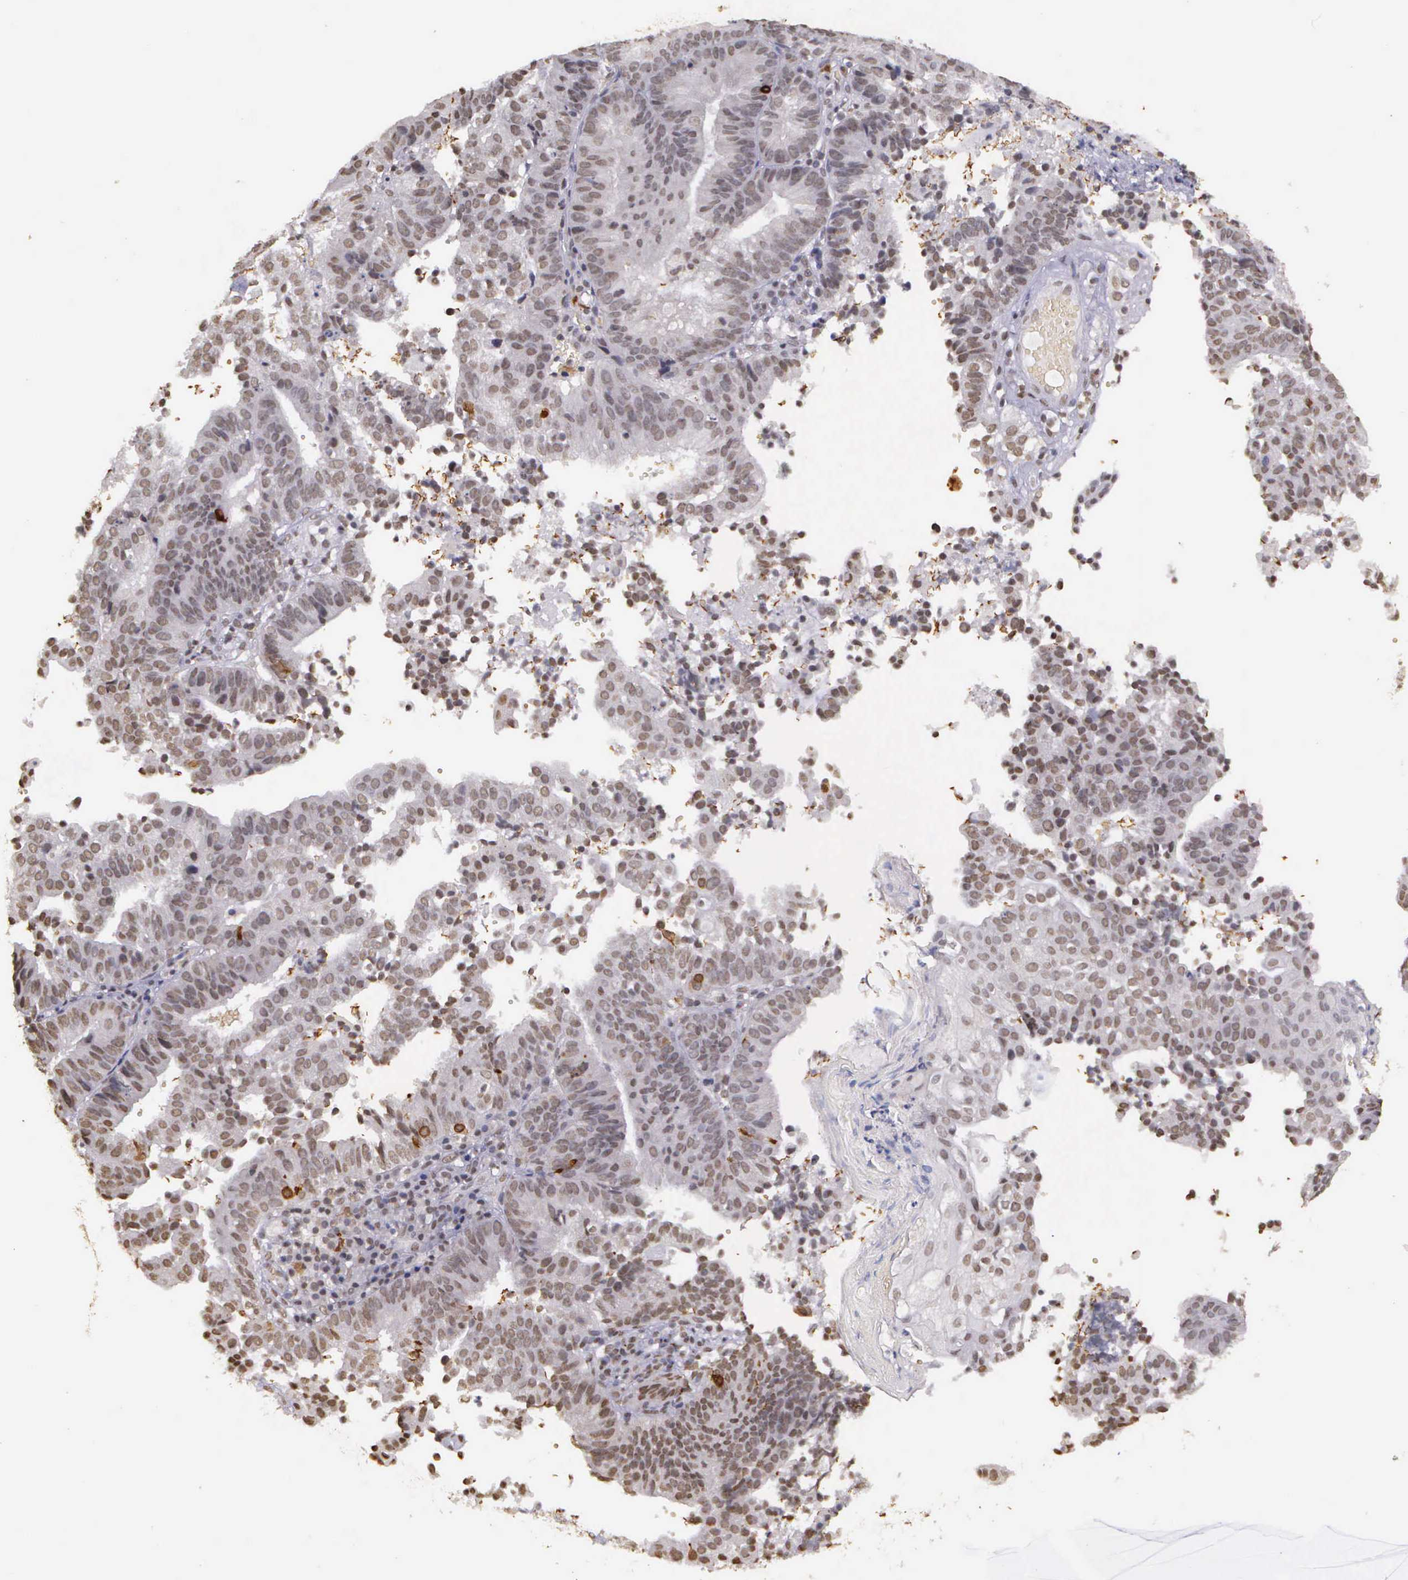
{"staining": {"intensity": "negative", "quantity": "none", "location": "none"}, "tissue": "cervical cancer", "cell_type": "Tumor cells", "image_type": "cancer", "snomed": [{"axis": "morphology", "description": "Adenocarcinoma, NOS"}, {"axis": "topography", "description": "Cervix"}], "caption": "Immunohistochemistry (IHC) micrograph of adenocarcinoma (cervical) stained for a protein (brown), which demonstrates no positivity in tumor cells.", "gene": "ARMCX5", "patient": {"sex": "female", "age": 60}}